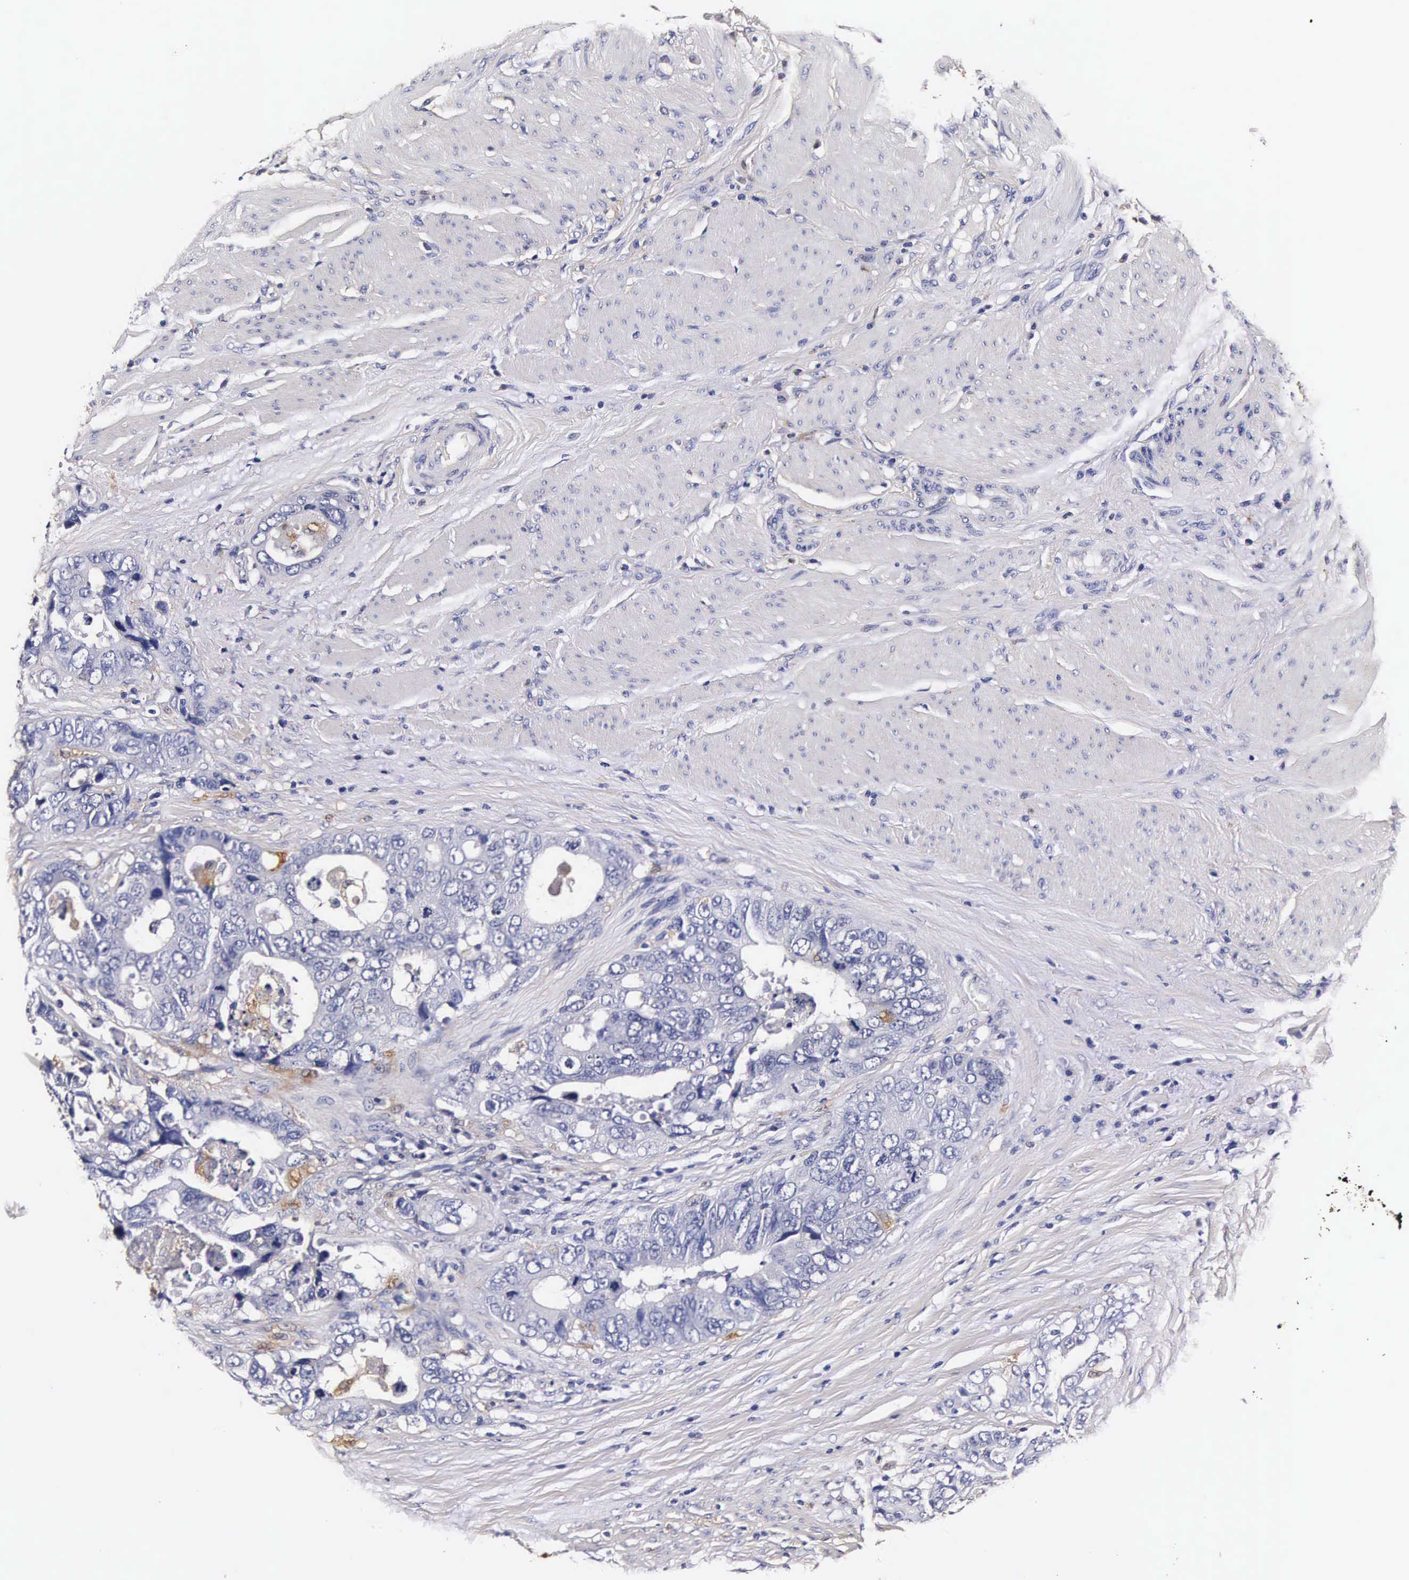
{"staining": {"intensity": "negative", "quantity": "none", "location": "none"}, "tissue": "colorectal cancer", "cell_type": "Tumor cells", "image_type": "cancer", "snomed": [{"axis": "morphology", "description": "Adenocarcinoma, NOS"}, {"axis": "topography", "description": "Rectum"}], "caption": "Immunohistochemical staining of human colorectal adenocarcinoma demonstrates no significant positivity in tumor cells.", "gene": "CTSB", "patient": {"sex": "female", "age": 67}}